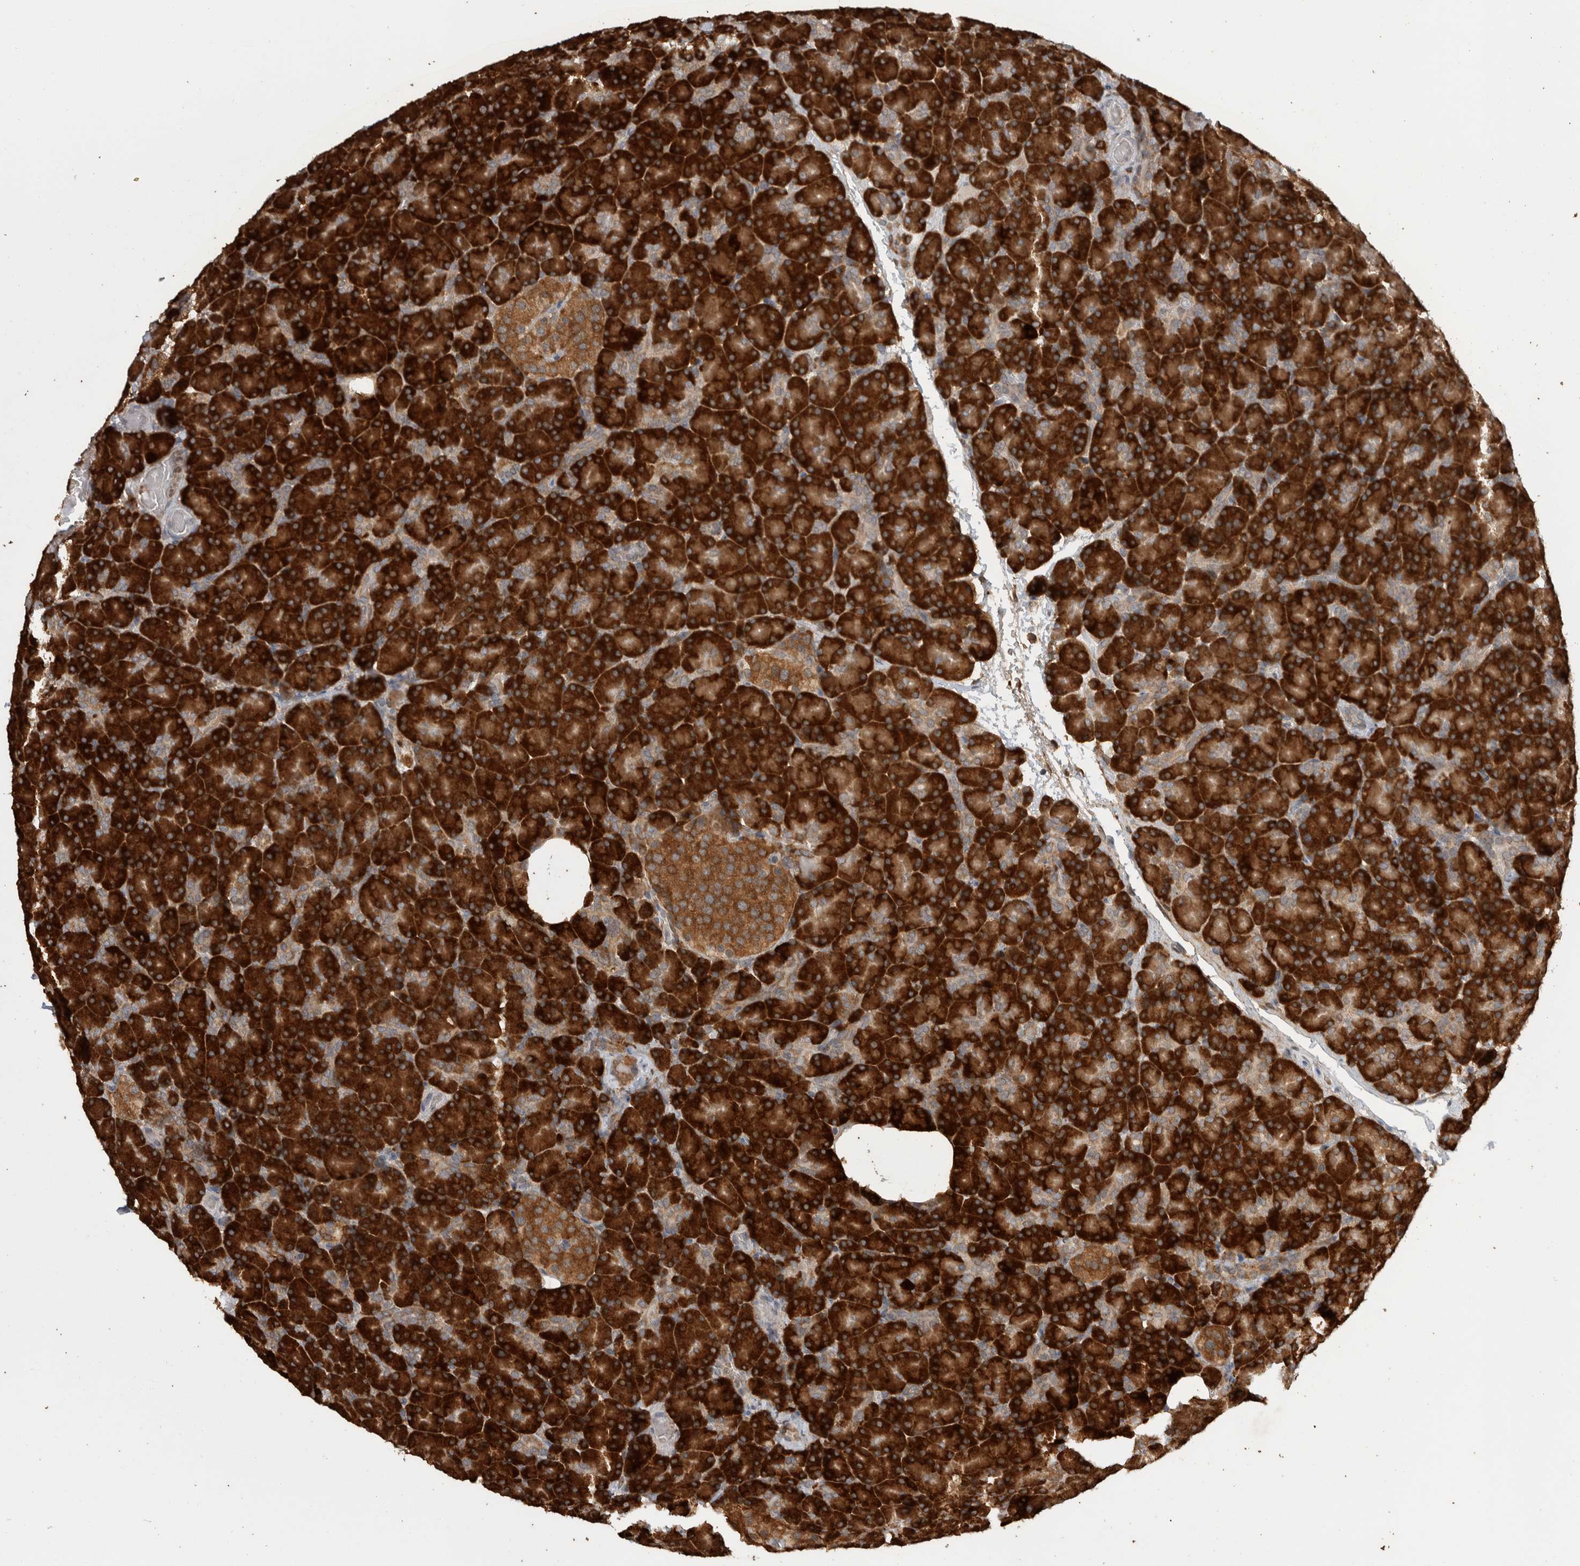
{"staining": {"intensity": "strong", "quantity": ">75%", "location": "cytoplasmic/membranous"}, "tissue": "pancreas", "cell_type": "Exocrine glandular cells", "image_type": "normal", "snomed": [{"axis": "morphology", "description": "Normal tissue, NOS"}, {"axis": "topography", "description": "Pancreas"}], "caption": "IHC staining of normal pancreas, which exhibits high levels of strong cytoplasmic/membranous expression in approximately >75% of exocrine glandular cells indicating strong cytoplasmic/membranous protein staining. The staining was performed using DAB (brown) for protein detection and nuclei were counterstained in hematoxylin (blue).", "gene": "ADGRL3", "patient": {"sex": "female", "age": 43}}